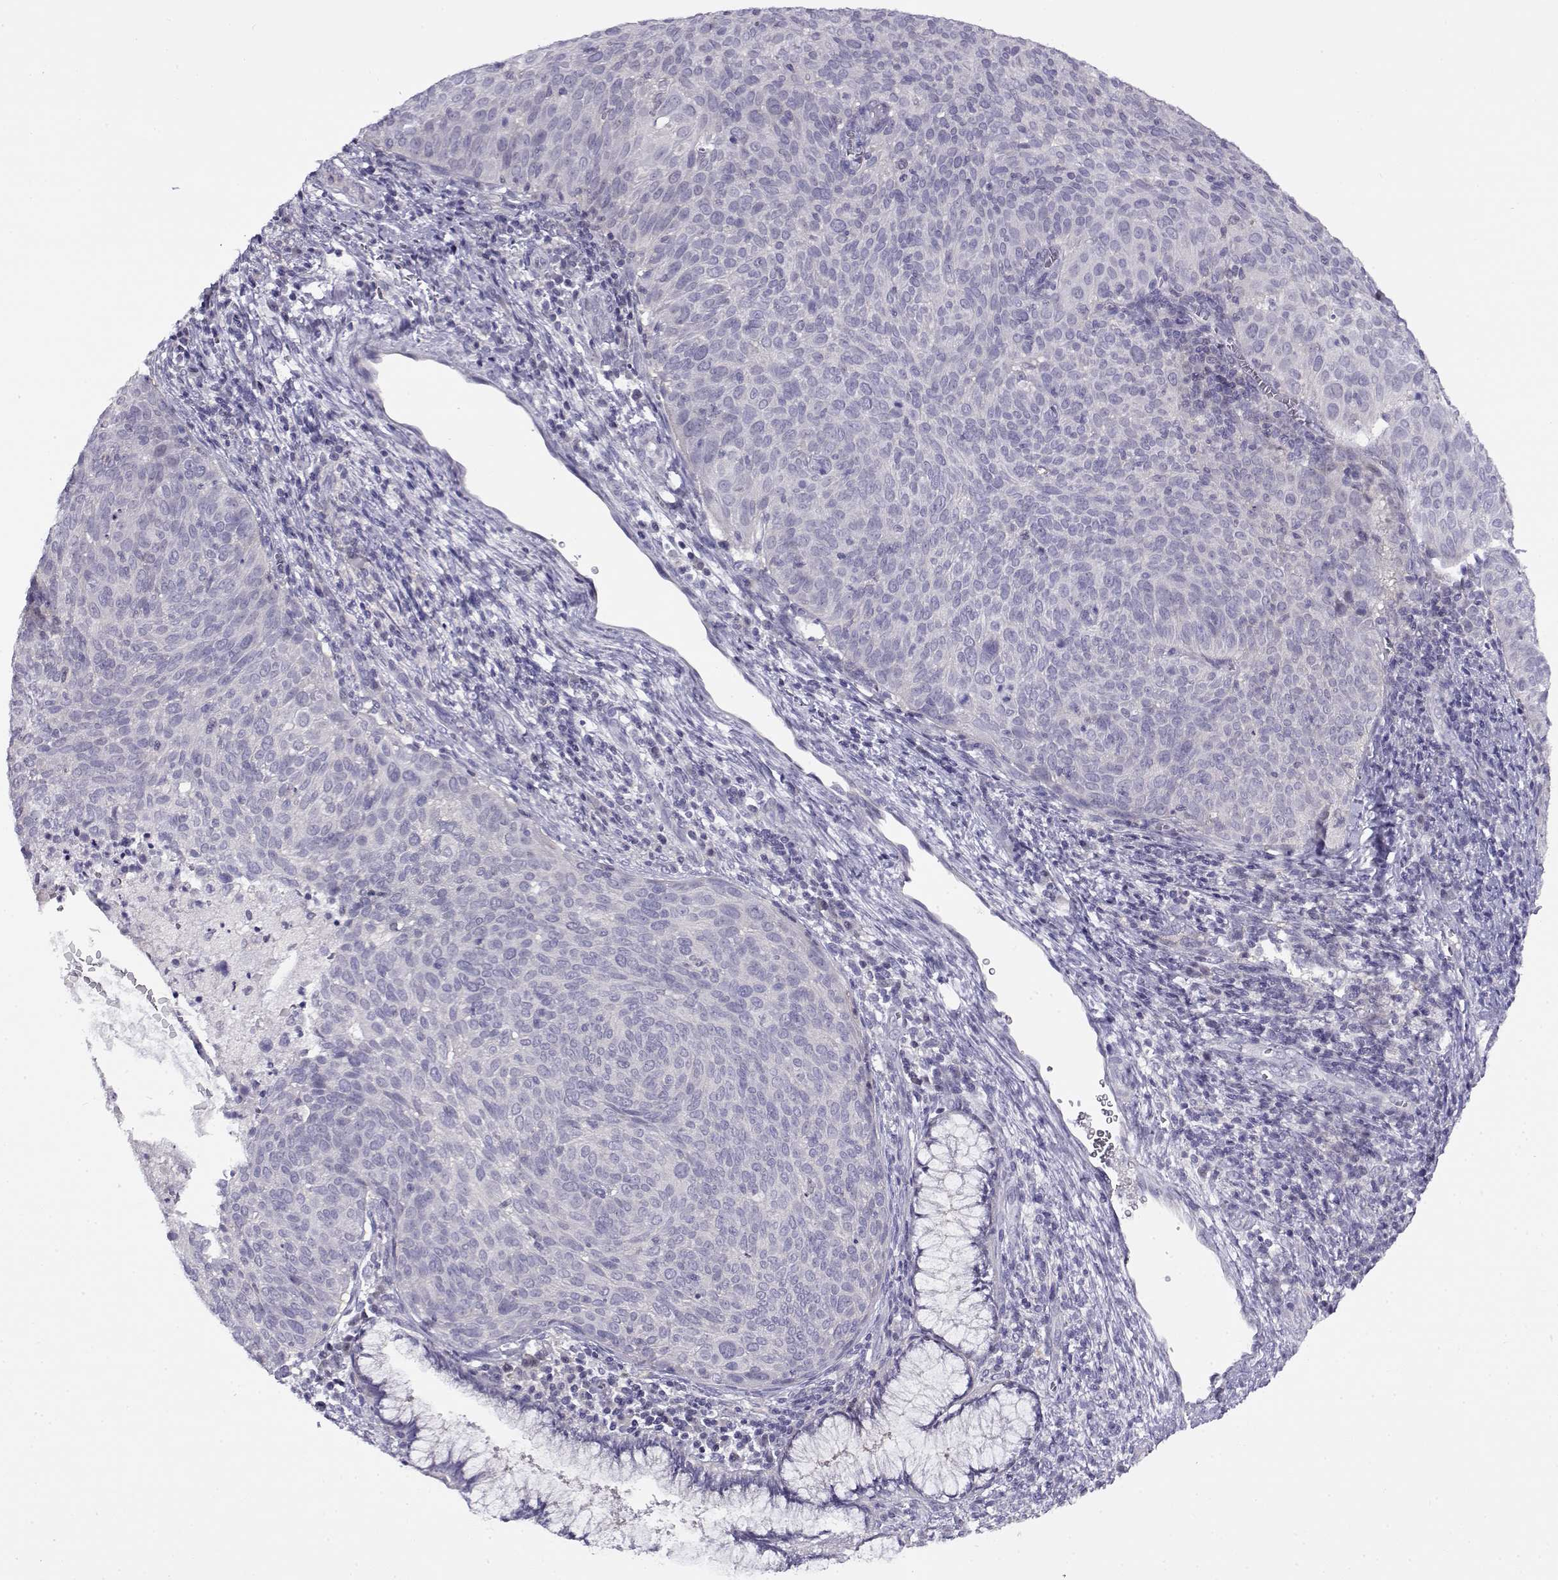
{"staining": {"intensity": "negative", "quantity": "none", "location": "none"}, "tissue": "cervical cancer", "cell_type": "Tumor cells", "image_type": "cancer", "snomed": [{"axis": "morphology", "description": "Squamous cell carcinoma, NOS"}, {"axis": "topography", "description": "Cervix"}], "caption": "Immunohistochemistry of human cervical cancer displays no staining in tumor cells.", "gene": "FEZF1", "patient": {"sex": "female", "age": 39}}